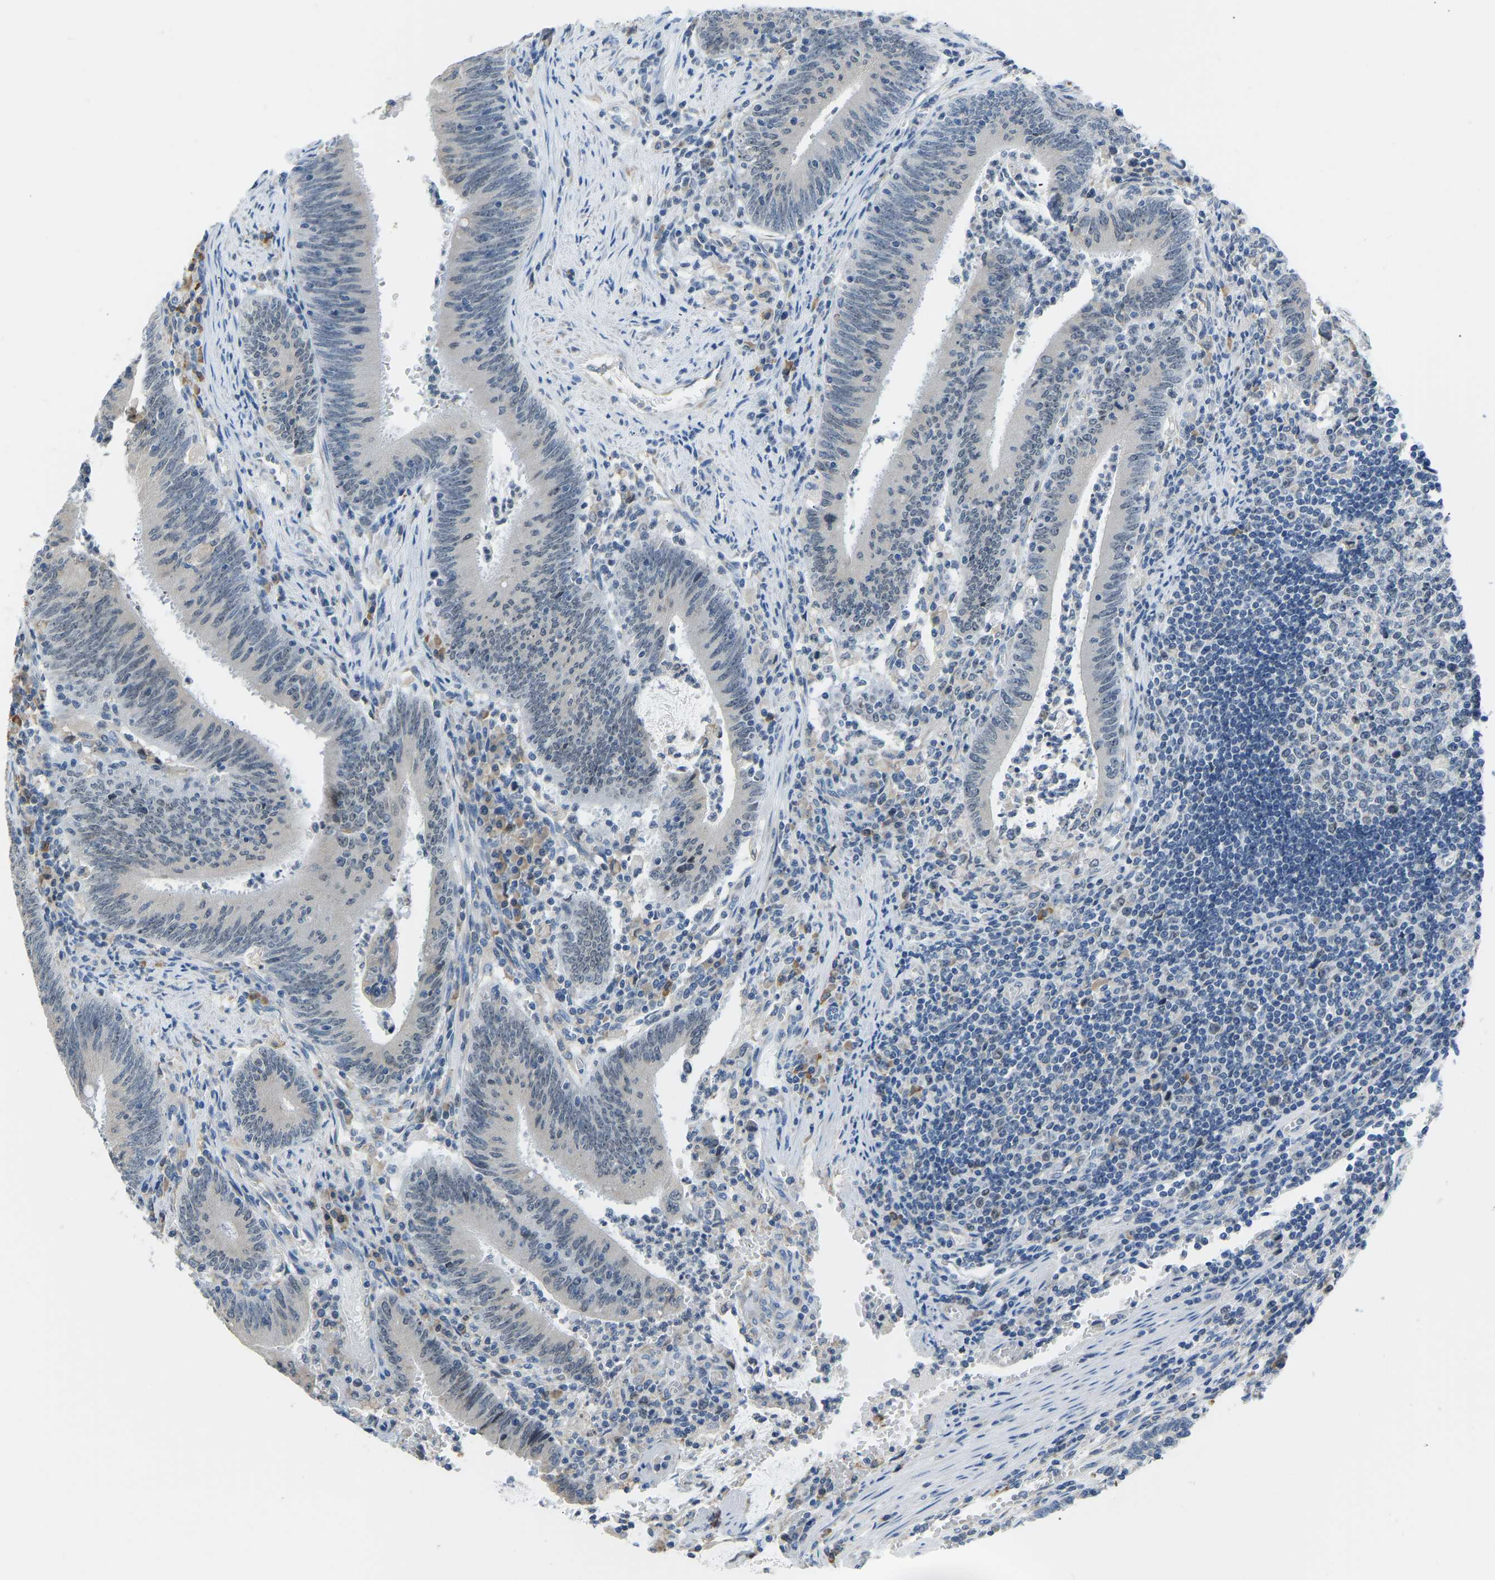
{"staining": {"intensity": "negative", "quantity": "none", "location": "none"}, "tissue": "colorectal cancer", "cell_type": "Tumor cells", "image_type": "cancer", "snomed": [{"axis": "morphology", "description": "Normal tissue, NOS"}, {"axis": "morphology", "description": "Adenocarcinoma, NOS"}, {"axis": "topography", "description": "Rectum"}], "caption": "DAB (3,3'-diaminobenzidine) immunohistochemical staining of colorectal cancer exhibits no significant expression in tumor cells.", "gene": "VRK1", "patient": {"sex": "female", "age": 66}}